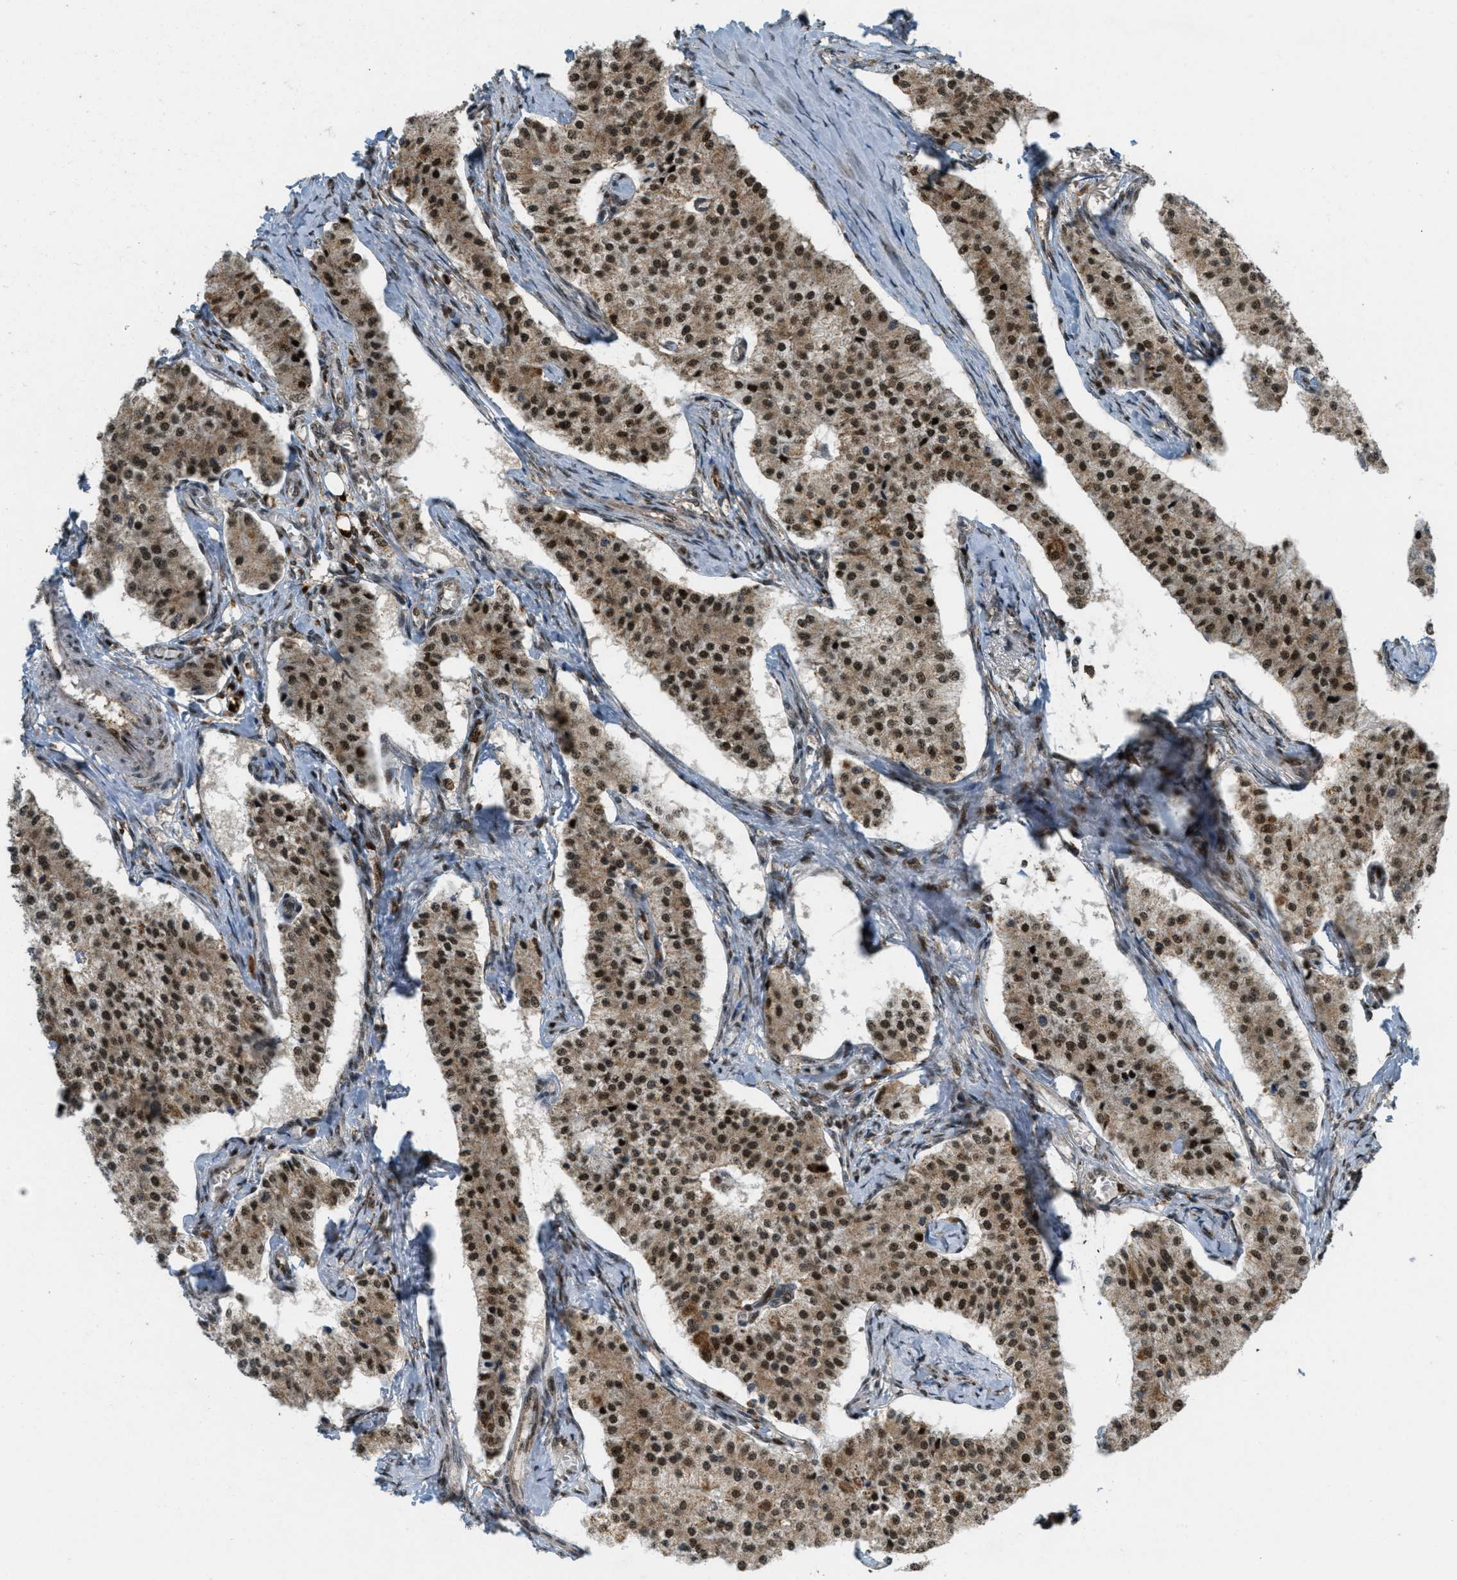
{"staining": {"intensity": "moderate", "quantity": ">75%", "location": "cytoplasmic/membranous,nuclear"}, "tissue": "carcinoid", "cell_type": "Tumor cells", "image_type": "cancer", "snomed": [{"axis": "morphology", "description": "Carcinoid, malignant, NOS"}, {"axis": "topography", "description": "Colon"}], "caption": "Immunohistochemical staining of malignant carcinoid reveals medium levels of moderate cytoplasmic/membranous and nuclear protein positivity in approximately >75% of tumor cells.", "gene": "TLK1", "patient": {"sex": "female", "age": 52}}